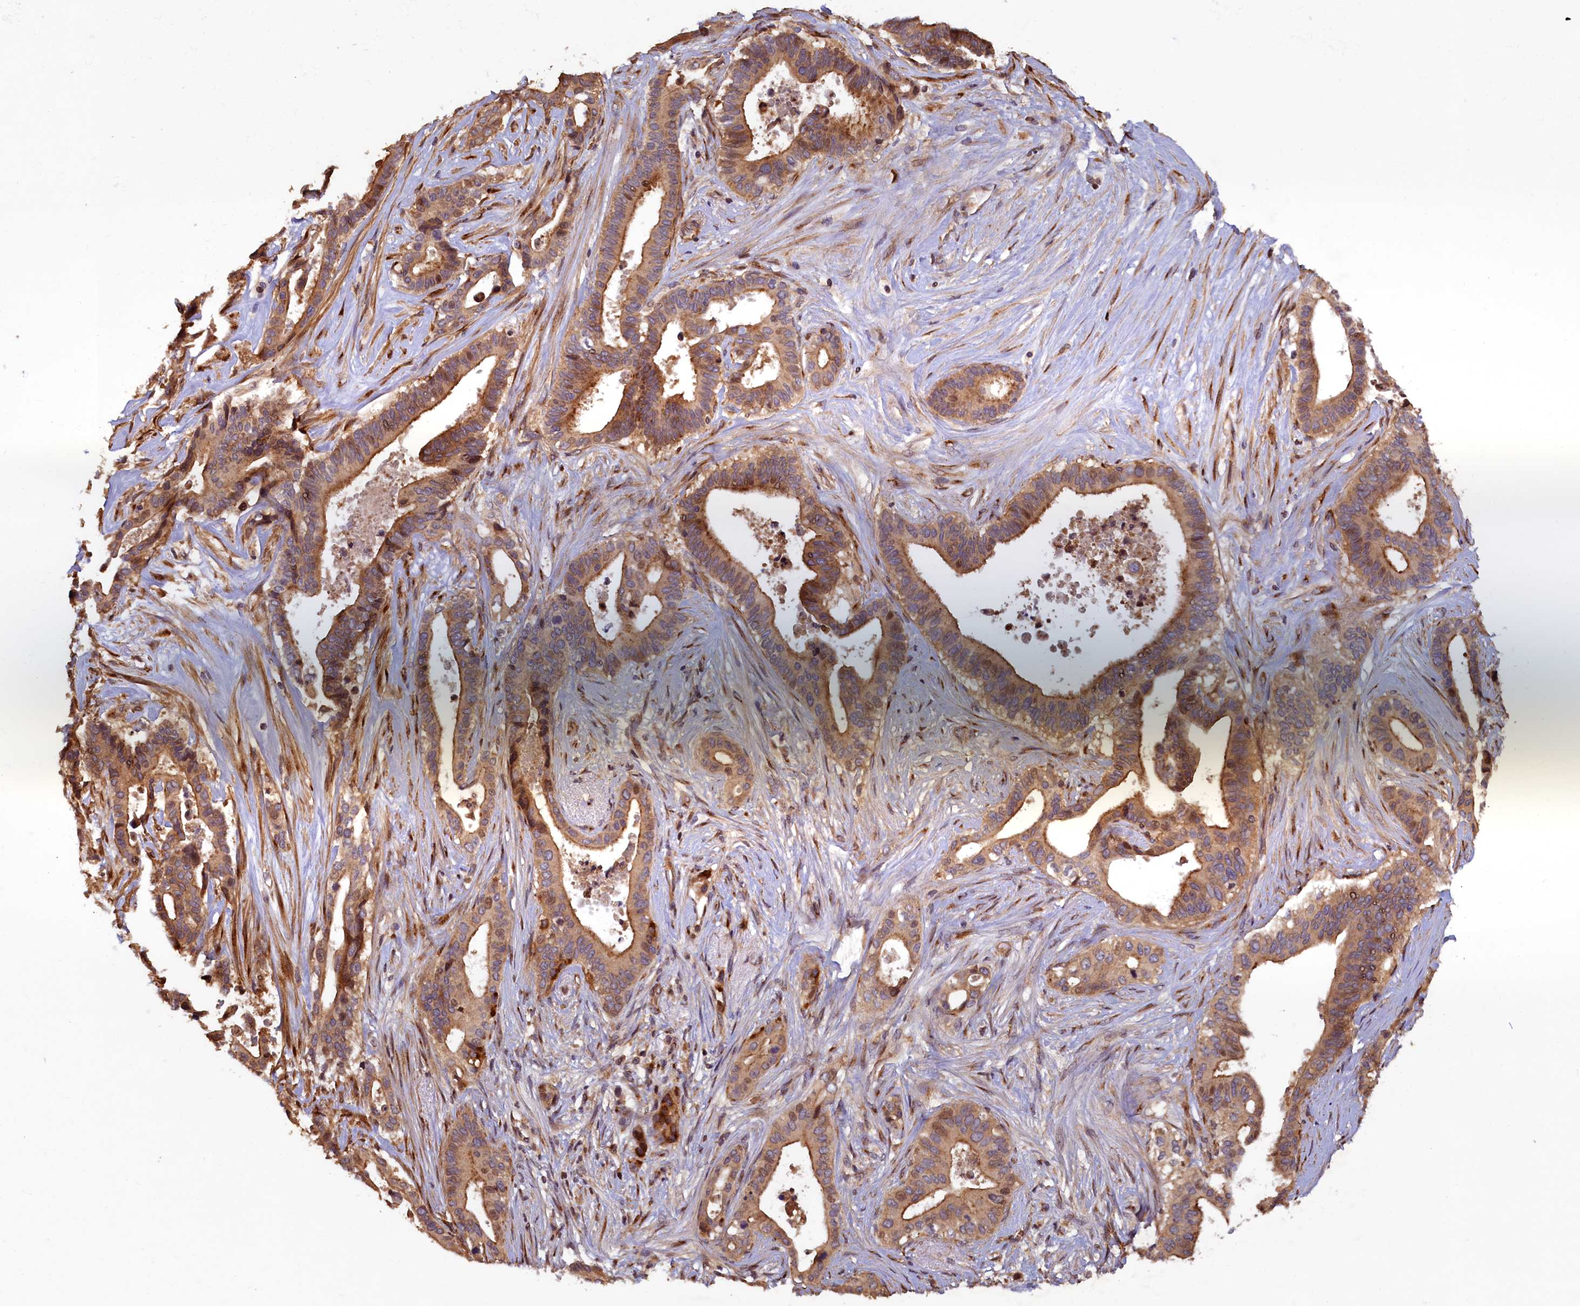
{"staining": {"intensity": "moderate", "quantity": ">75%", "location": "cytoplasmic/membranous"}, "tissue": "pancreatic cancer", "cell_type": "Tumor cells", "image_type": "cancer", "snomed": [{"axis": "morphology", "description": "Adenocarcinoma, NOS"}, {"axis": "topography", "description": "Pancreas"}], "caption": "Brown immunohistochemical staining in human adenocarcinoma (pancreatic) shows moderate cytoplasmic/membranous positivity in about >75% of tumor cells. The protein of interest is stained brown, and the nuclei are stained in blue (DAB IHC with brightfield microscopy, high magnification).", "gene": "TMEM181", "patient": {"sex": "female", "age": 77}}